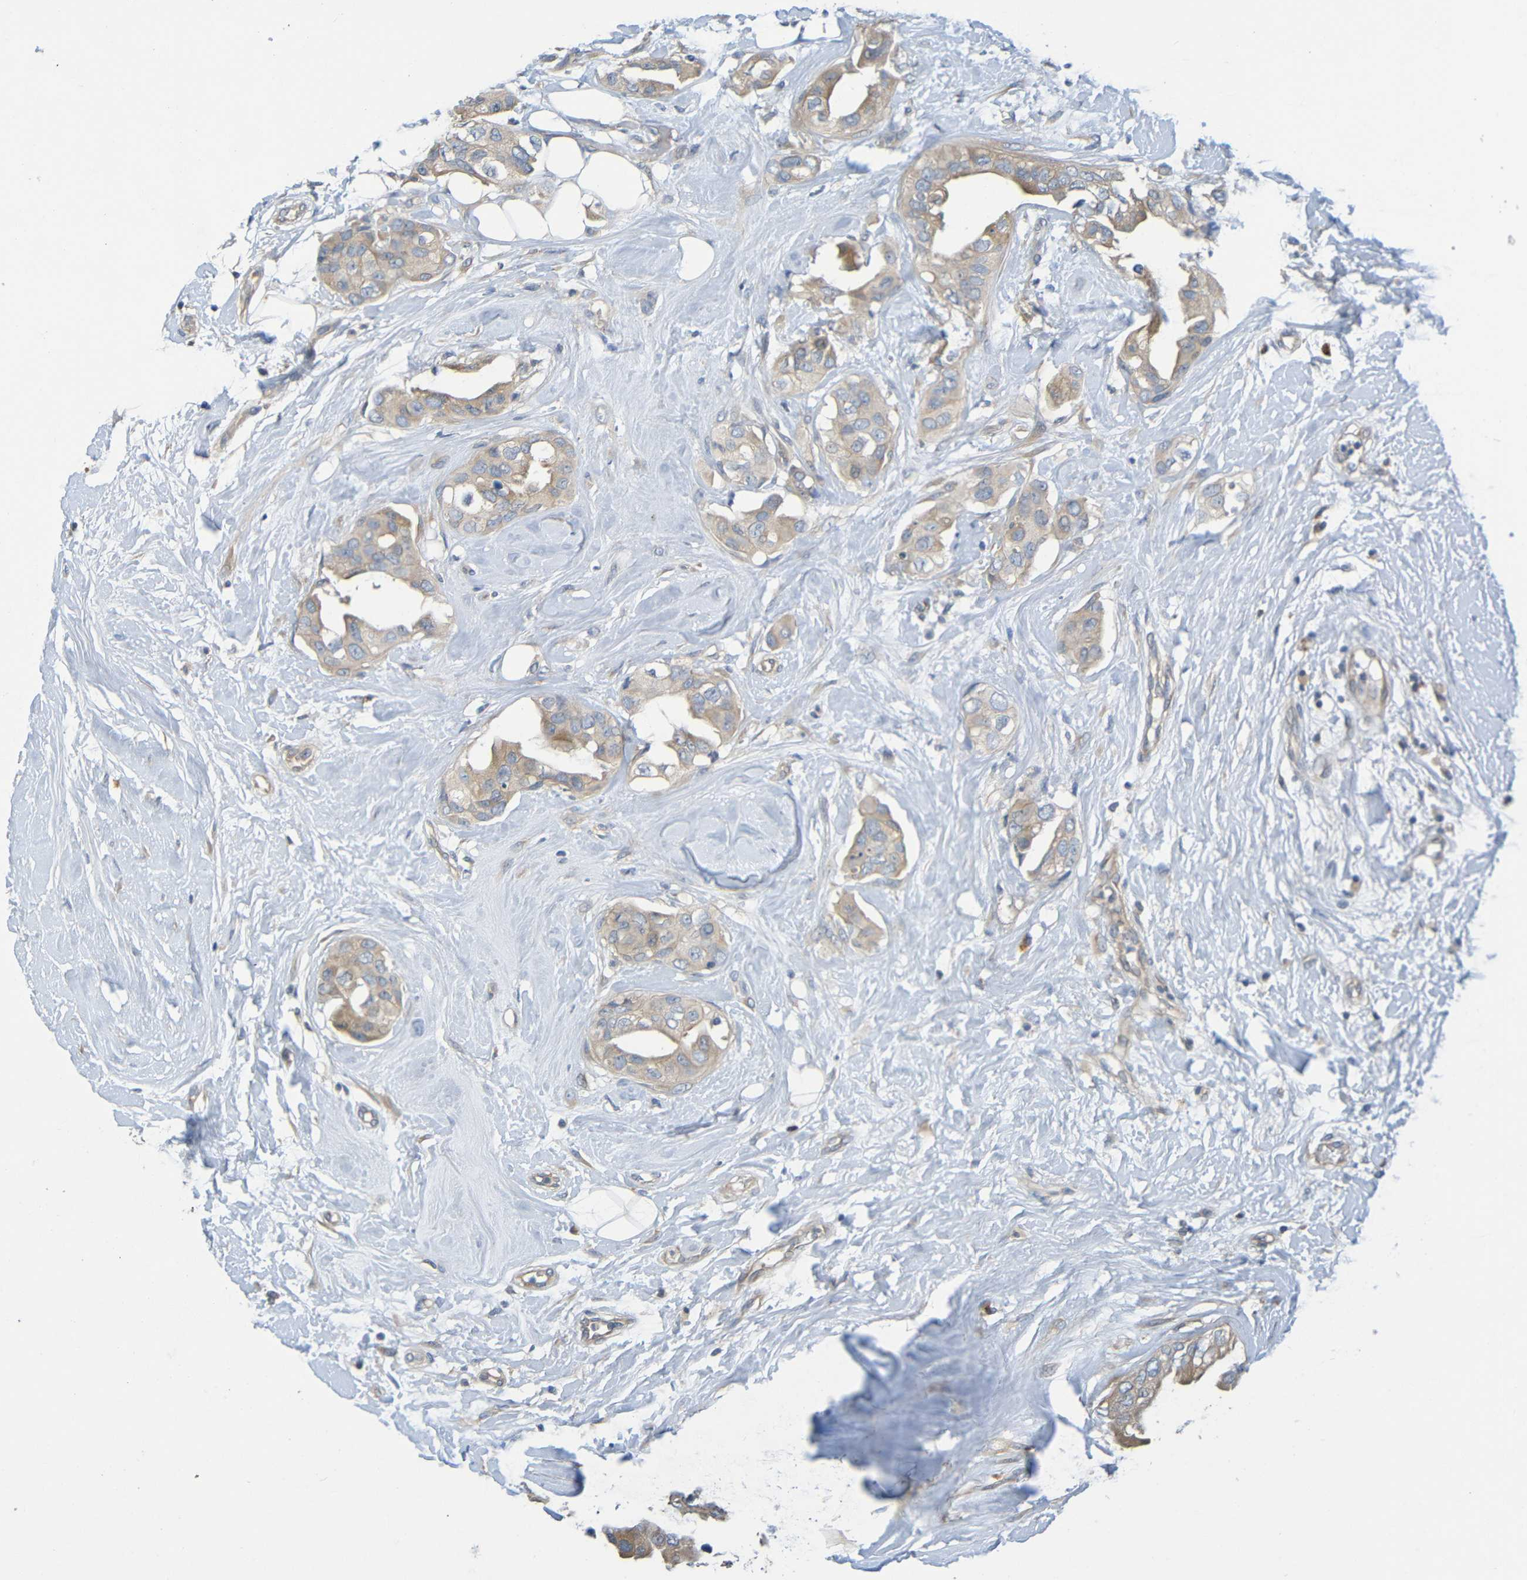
{"staining": {"intensity": "weak", "quantity": ">75%", "location": "cytoplasmic/membranous"}, "tissue": "breast cancer", "cell_type": "Tumor cells", "image_type": "cancer", "snomed": [{"axis": "morphology", "description": "Duct carcinoma"}, {"axis": "topography", "description": "Breast"}], "caption": "The immunohistochemical stain labels weak cytoplasmic/membranous staining in tumor cells of breast intraductal carcinoma tissue.", "gene": "CYP4F2", "patient": {"sex": "female", "age": 40}}